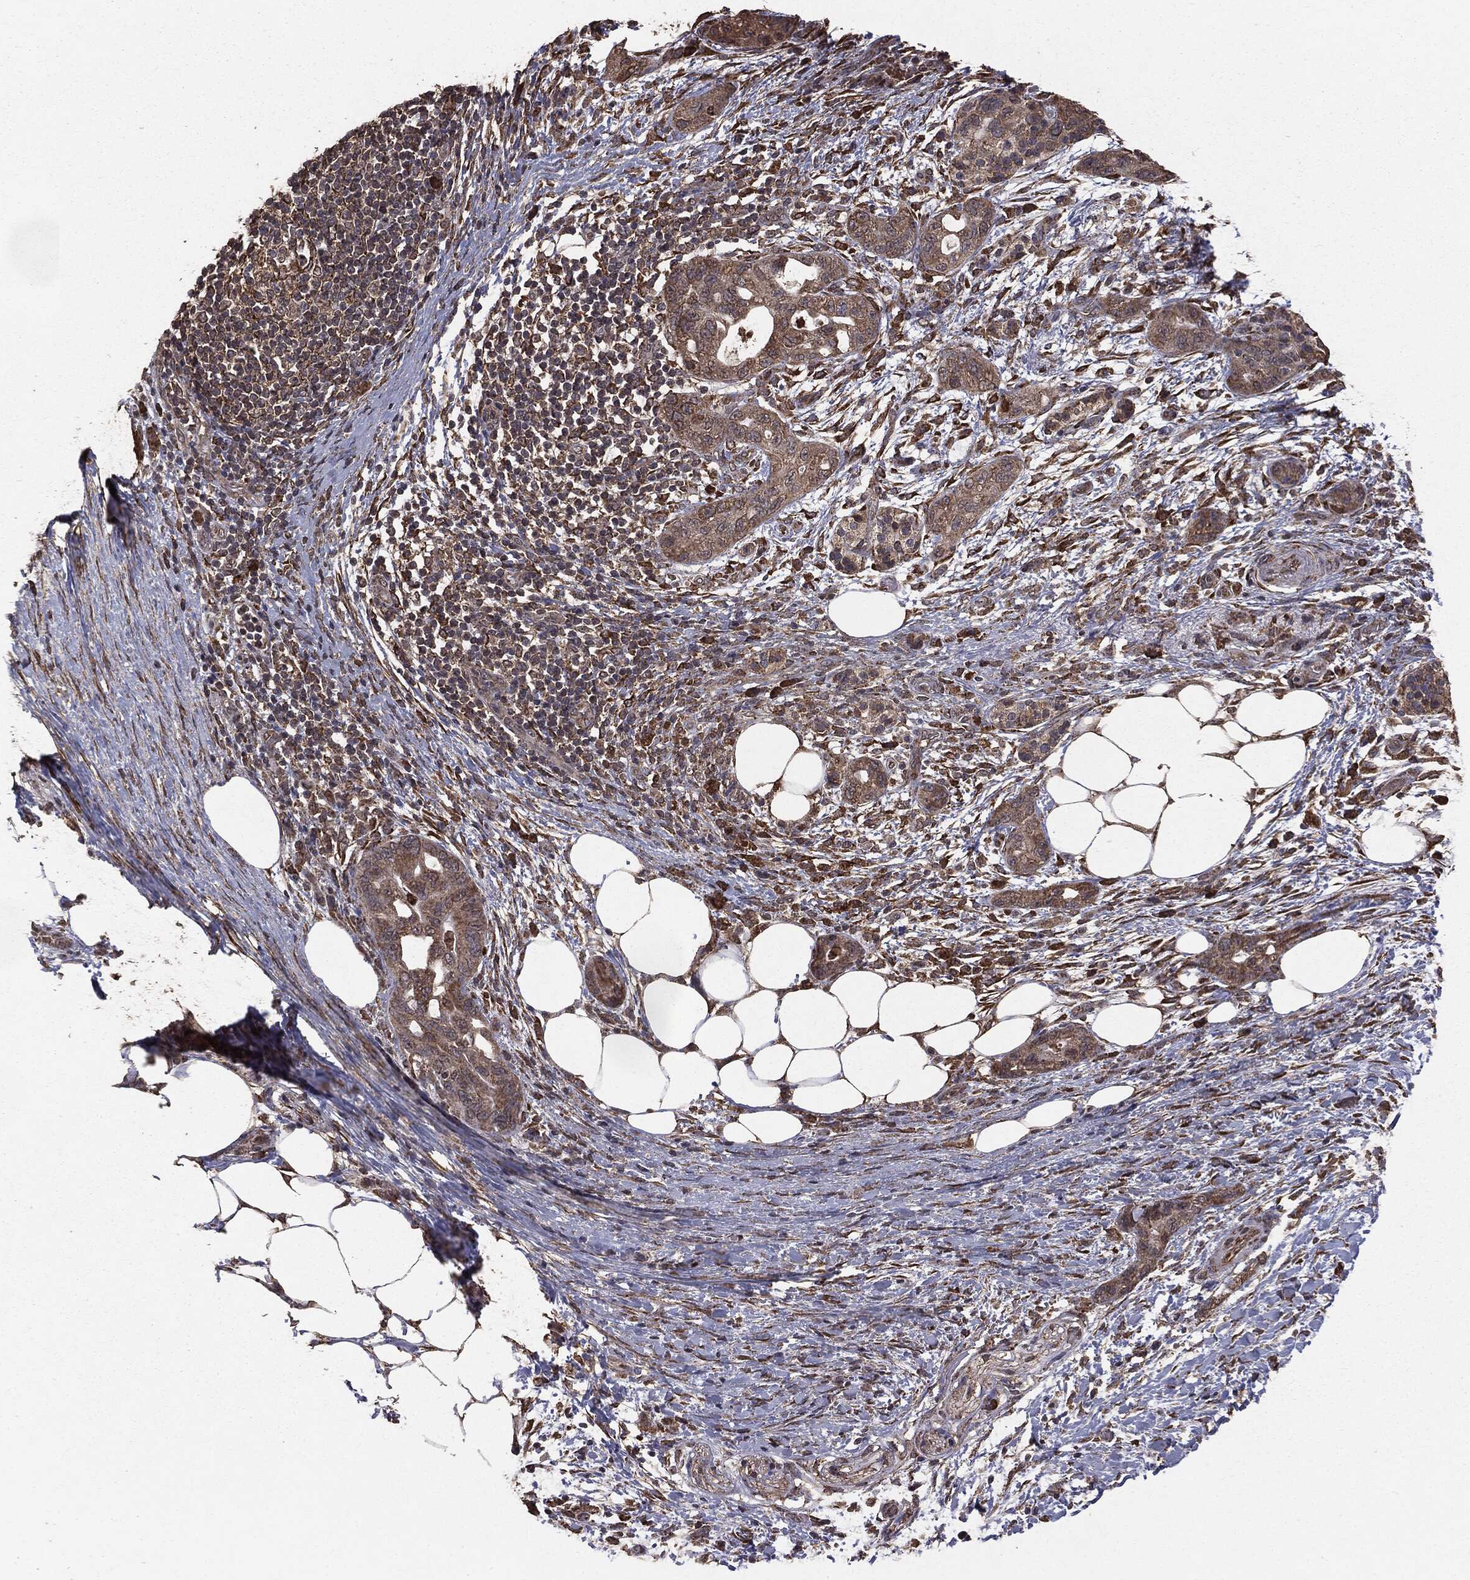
{"staining": {"intensity": "moderate", "quantity": ">75%", "location": "cytoplasmic/membranous"}, "tissue": "pancreatic cancer", "cell_type": "Tumor cells", "image_type": "cancer", "snomed": [{"axis": "morphology", "description": "Adenocarcinoma, NOS"}, {"axis": "topography", "description": "Pancreas"}], "caption": "Immunohistochemistry (IHC) (DAB (3,3'-diaminobenzidine)) staining of human adenocarcinoma (pancreatic) displays moderate cytoplasmic/membranous protein staining in about >75% of tumor cells.", "gene": "MTOR", "patient": {"sex": "female", "age": 72}}